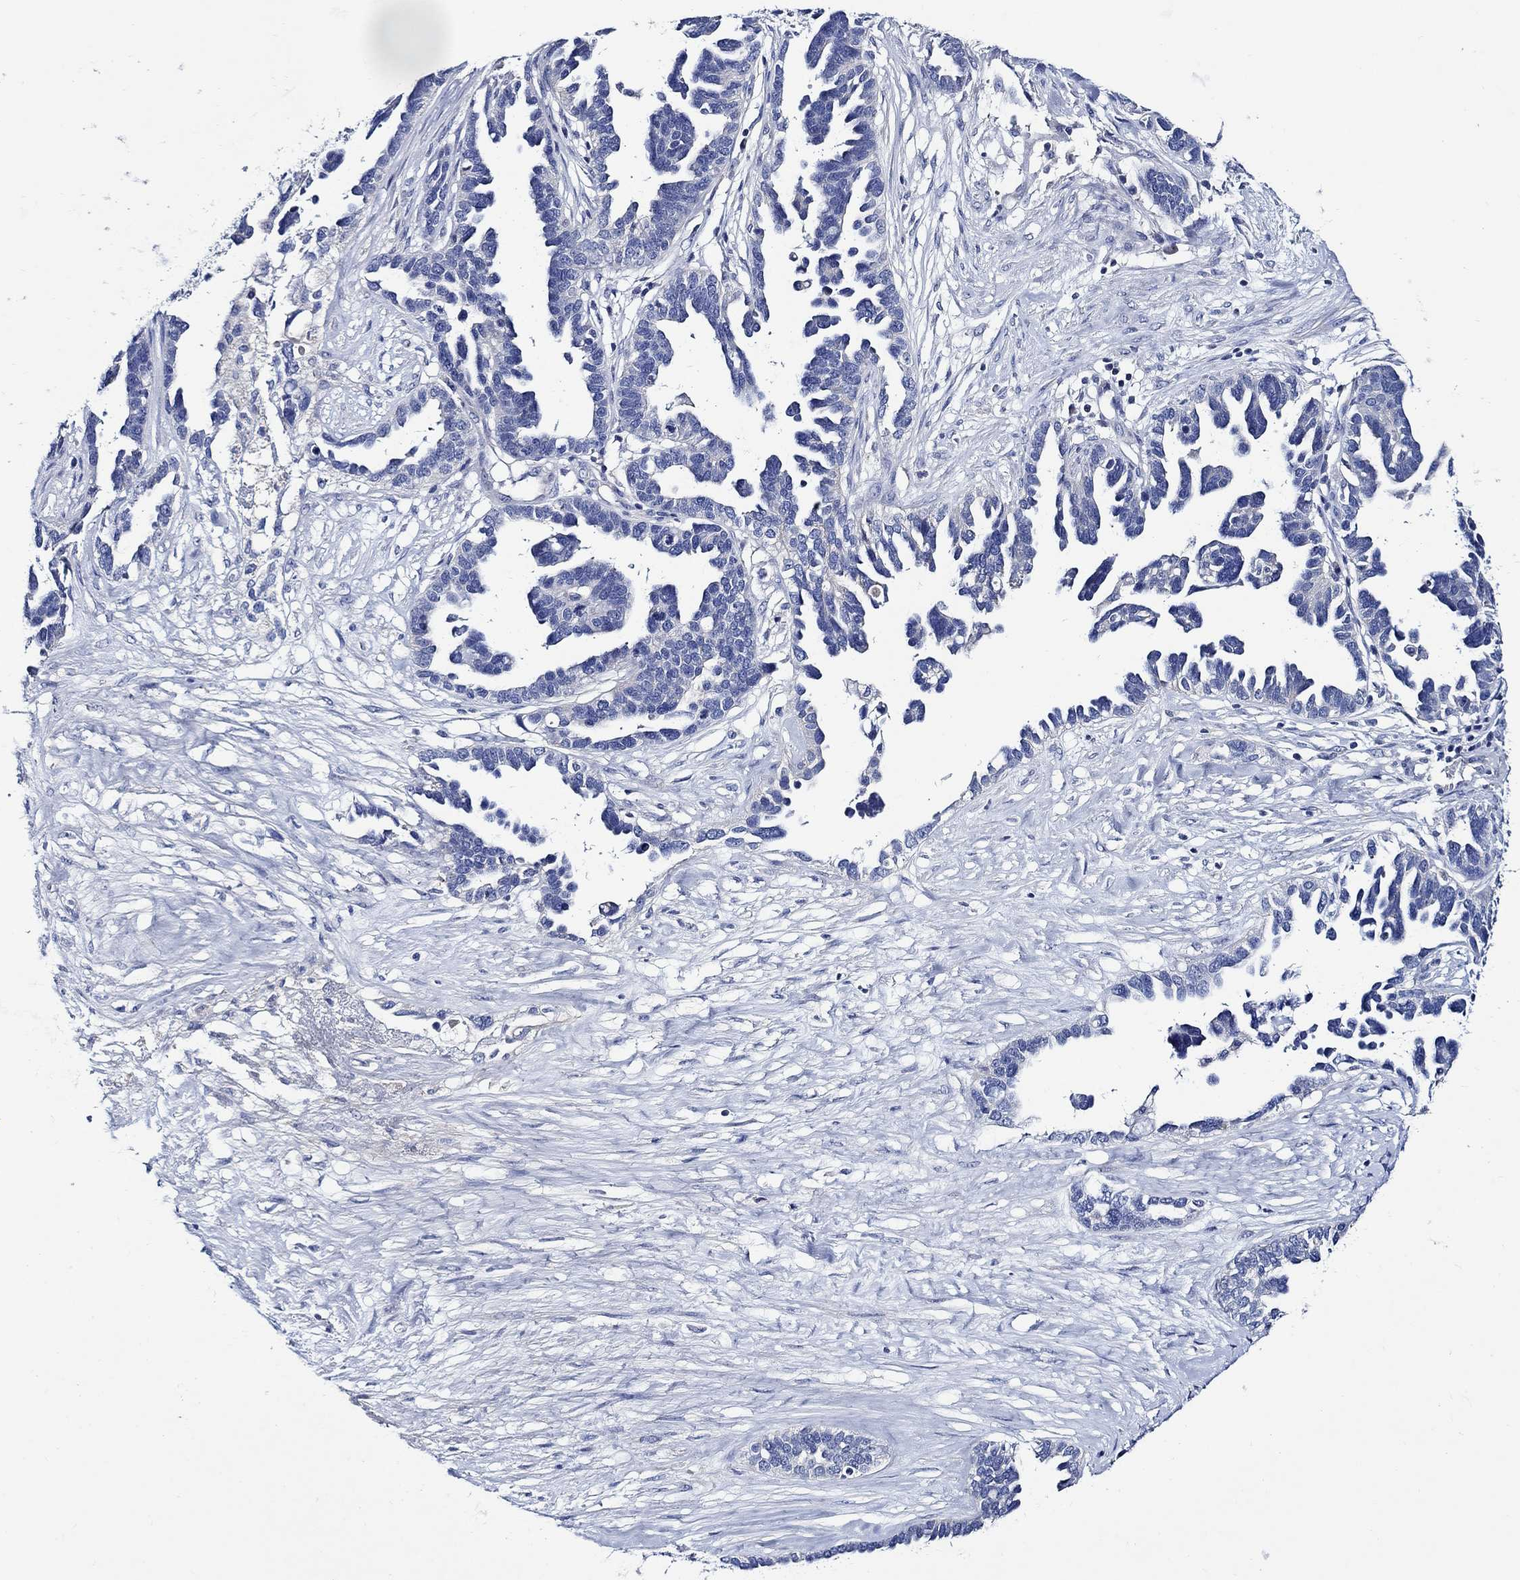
{"staining": {"intensity": "negative", "quantity": "none", "location": "none"}, "tissue": "ovarian cancer", "cell_type": "Tumor cells", "image_type": "cancer", "snomed": [{"axis": "morphology", "description": "Cystadenocarcinoma, serous, NOS"}, {"axis": "topography", "description": "Ovary"}], "caption": "Tumor cells show no significant protein positivity in ovarian cancer. (DAB immunohistochemistry (IHC), high magnification).", "gene": "SKOR1", "patient": {"sex": "female", "age": 54}}